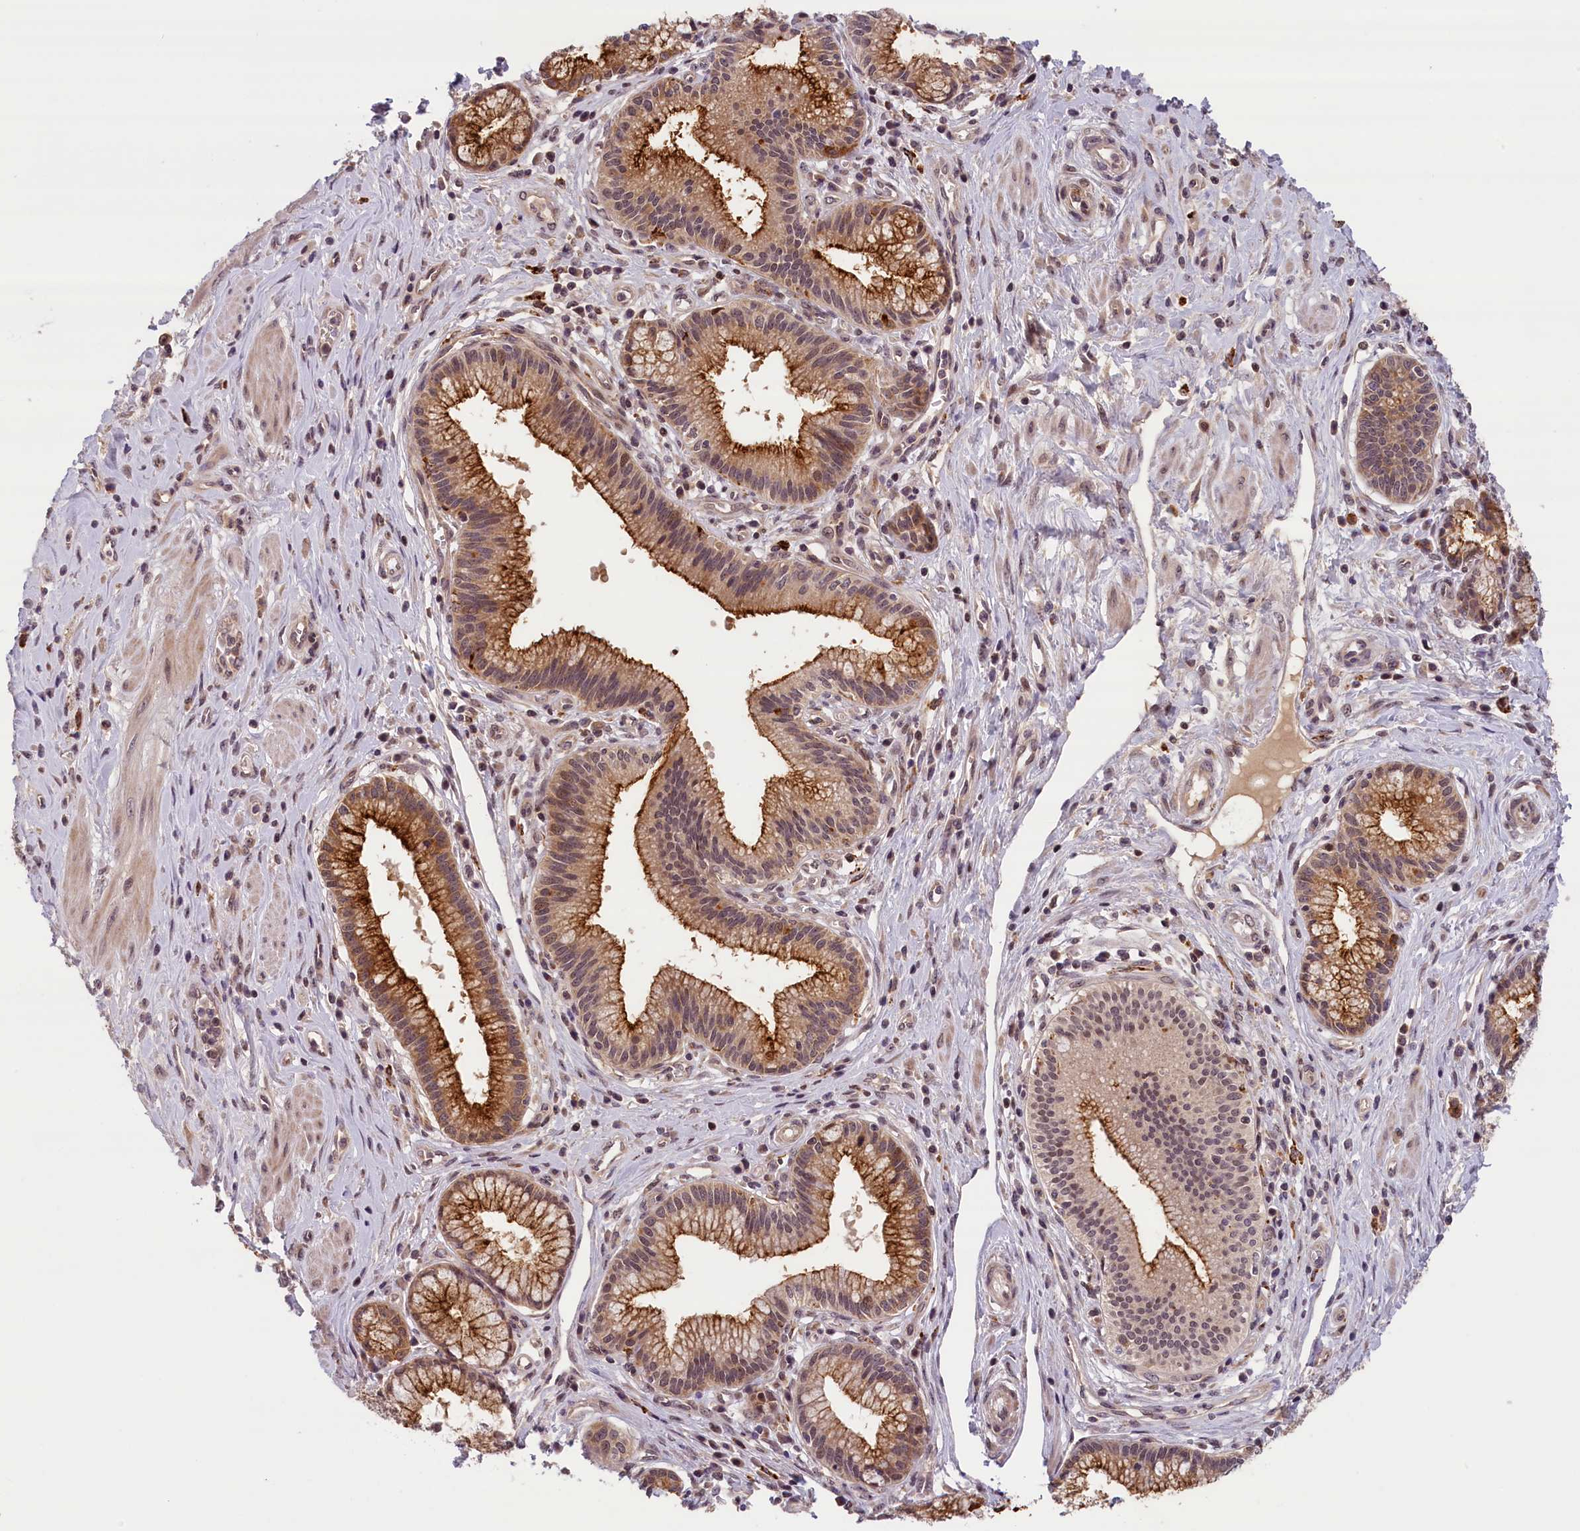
{"staining": {"intensity": "strong", "quantity": "25%-75%", "location": "cytoplasmic/membranous"}, "tissue": "pancreatic cancer", "cell_type": "Tumor cells", "image_type": "cancer", "snomed": [{"axis": "morphology", "description": "Adenocarcinoma, NOS"}, {"axis": "topography", "description": "Pancreas"}], "caption": "Adenocarcinoma (pancreatic) stained for a protein shows strong cytoplasmic/membranous positivity in tumor cells.", "gene": "KCNK6", "patient": {"sex": "male", "age": 72}}